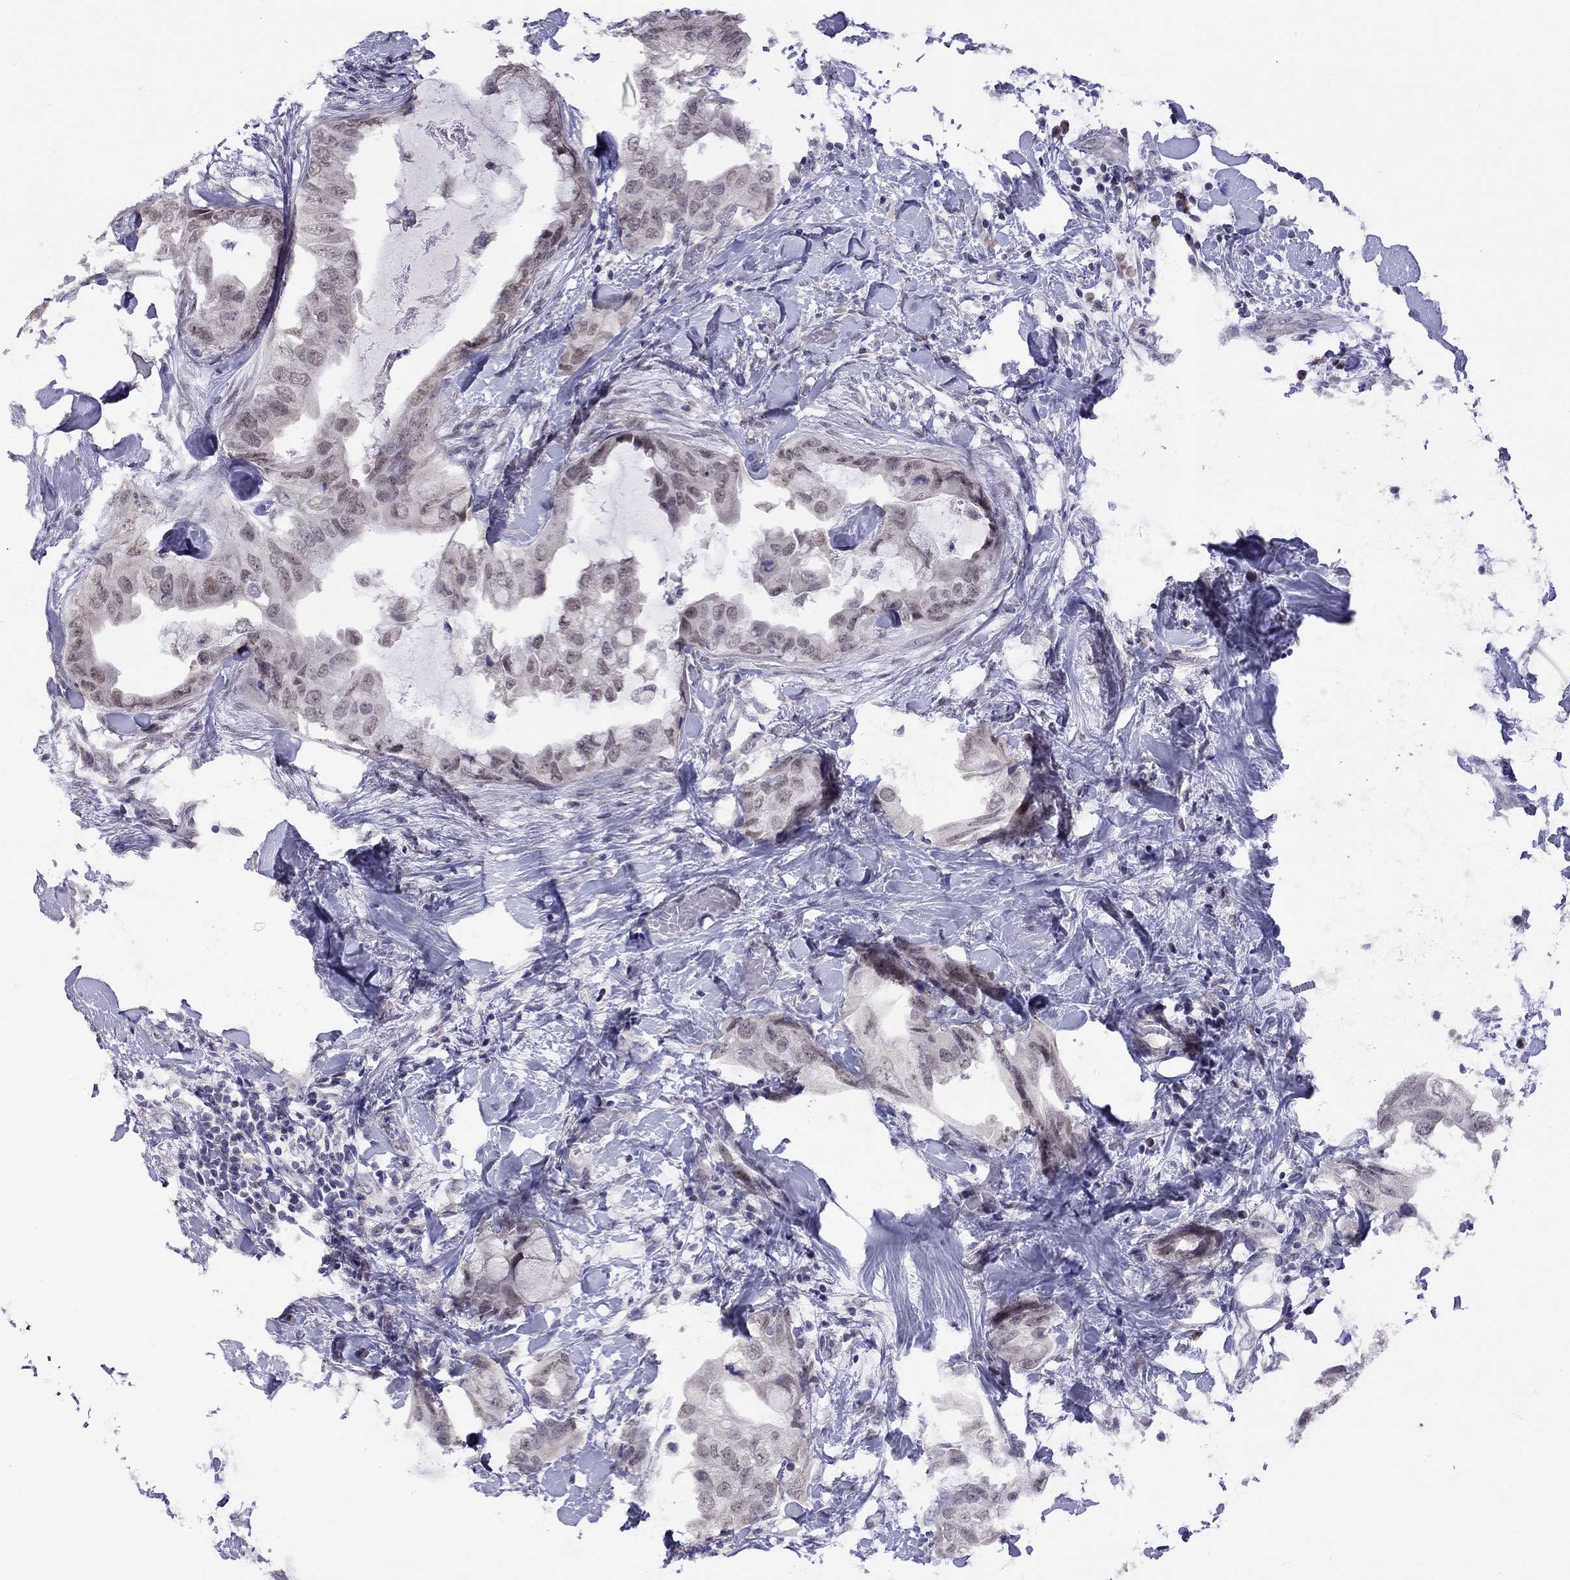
{"staining": {"intensity": "weak", "quantity": "<25%", "location": "nuclear"}, "tissue": "breast cancer", "cell_type": "Tumor cells", "image_type": "cancer", "snomed": [{"axis": "morphology", "description": "Normal tissue, NOS"}, {"axis": "morphology", "description": "Duct carcinoma"}, {"axis": "topography", "description": "Breast"}], "caption": "Immunohistochemistry (IHC) of human breast cancer shows no expression in tumor cells. Nuclei are stained in blue.", "gene": "HES5", "patient": {"sex": "female", "age": 40}}